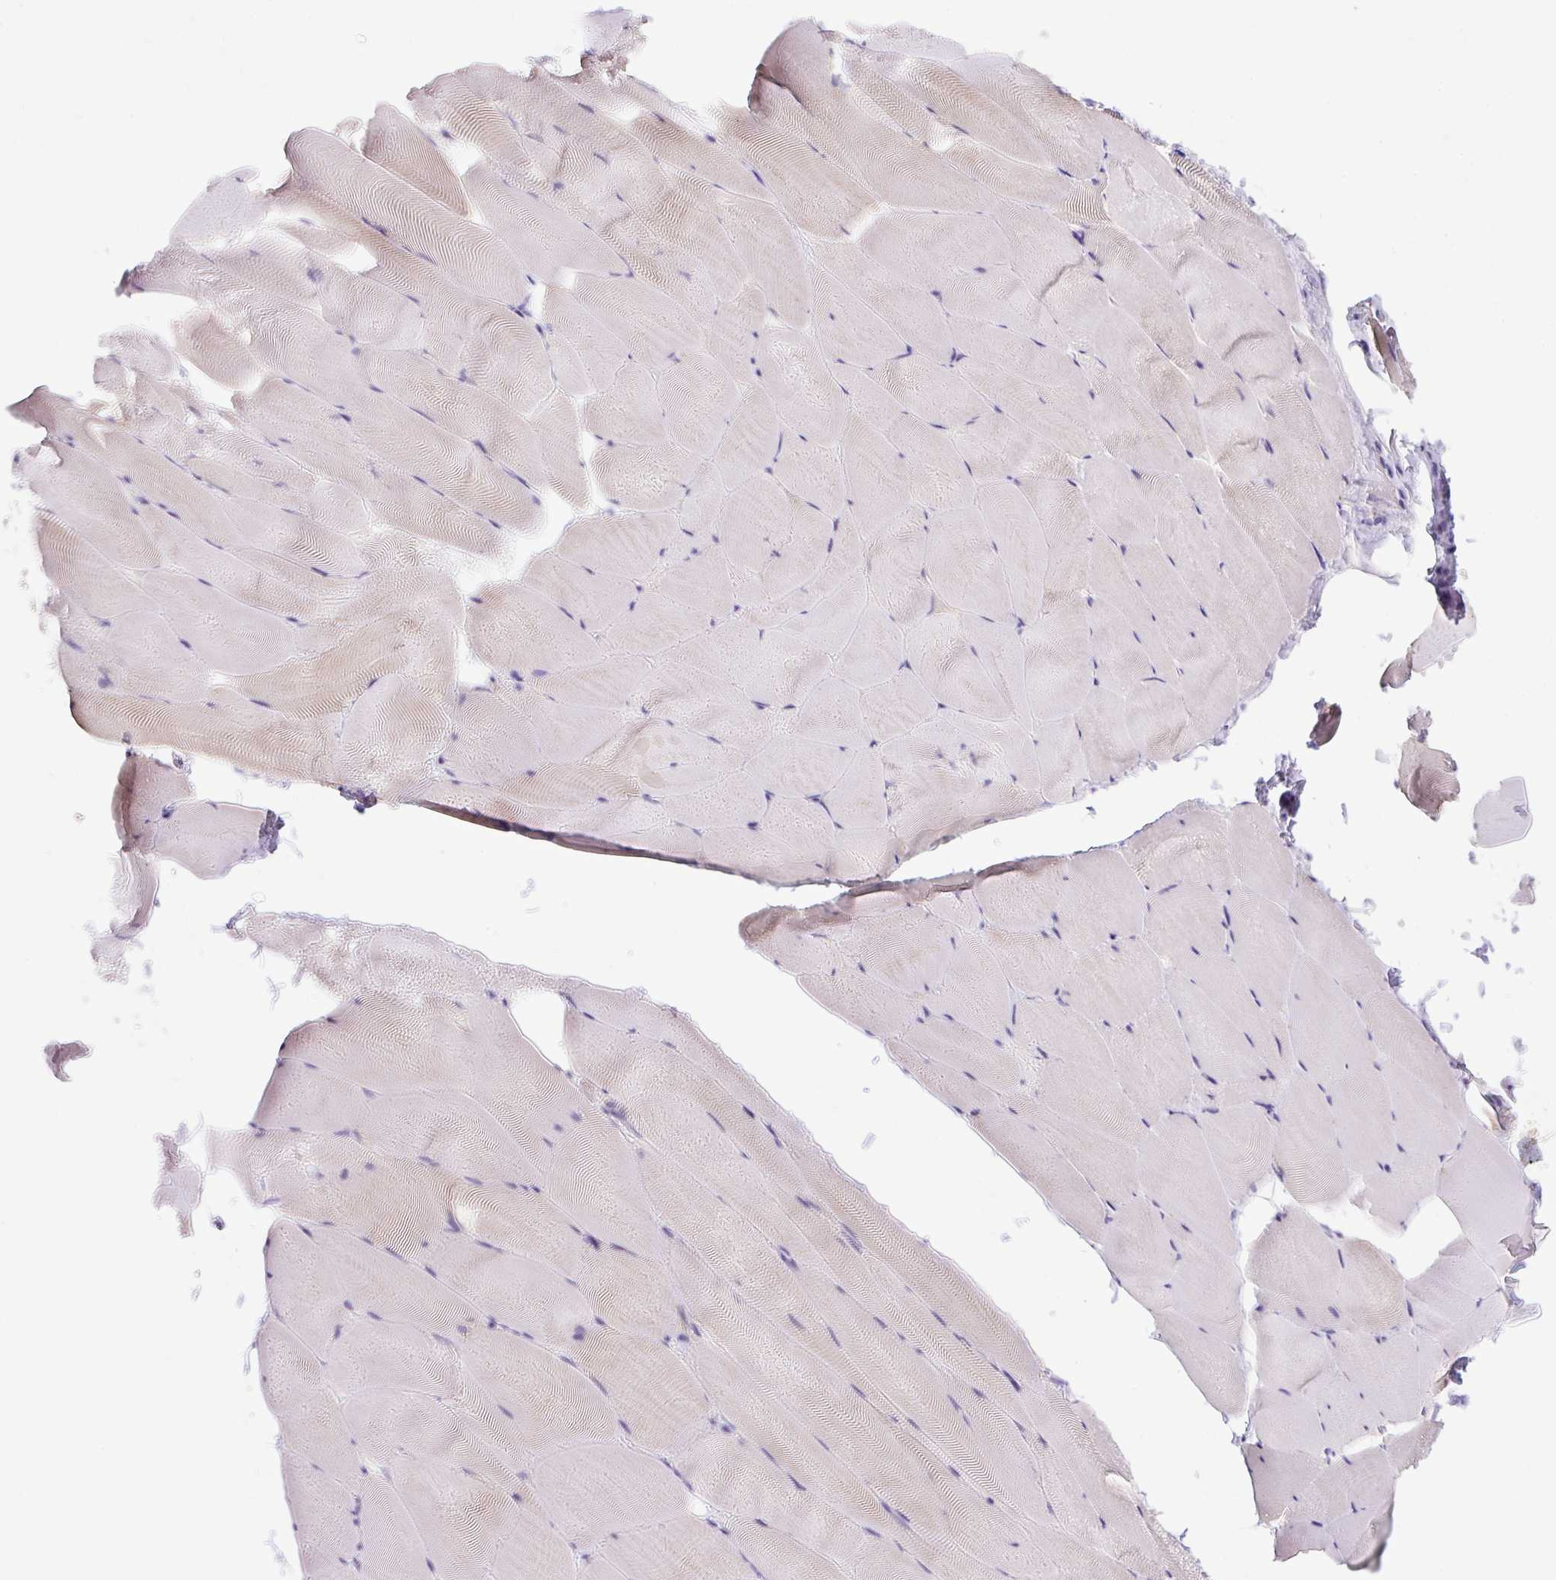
{"staining": {"intensity": "negative", "quantity": "none", "location": "none"}, "tissue": "skeletal muscle", "cell_type": "Myocytes", "image_type": "normal", "snomed": [{"axis": "morphology", "description": "Normal tissue, NOS"}, {"axis": "topography", "description": "Skeletal muscle"}], "caption": "IHC of unremarkable skeletal muscle exhibits no expression in myocytes. (DAB immunohistochemistry, high magnification).", "gene": "SPTBN5", "patient": {"sex": "female", "age": 64}}